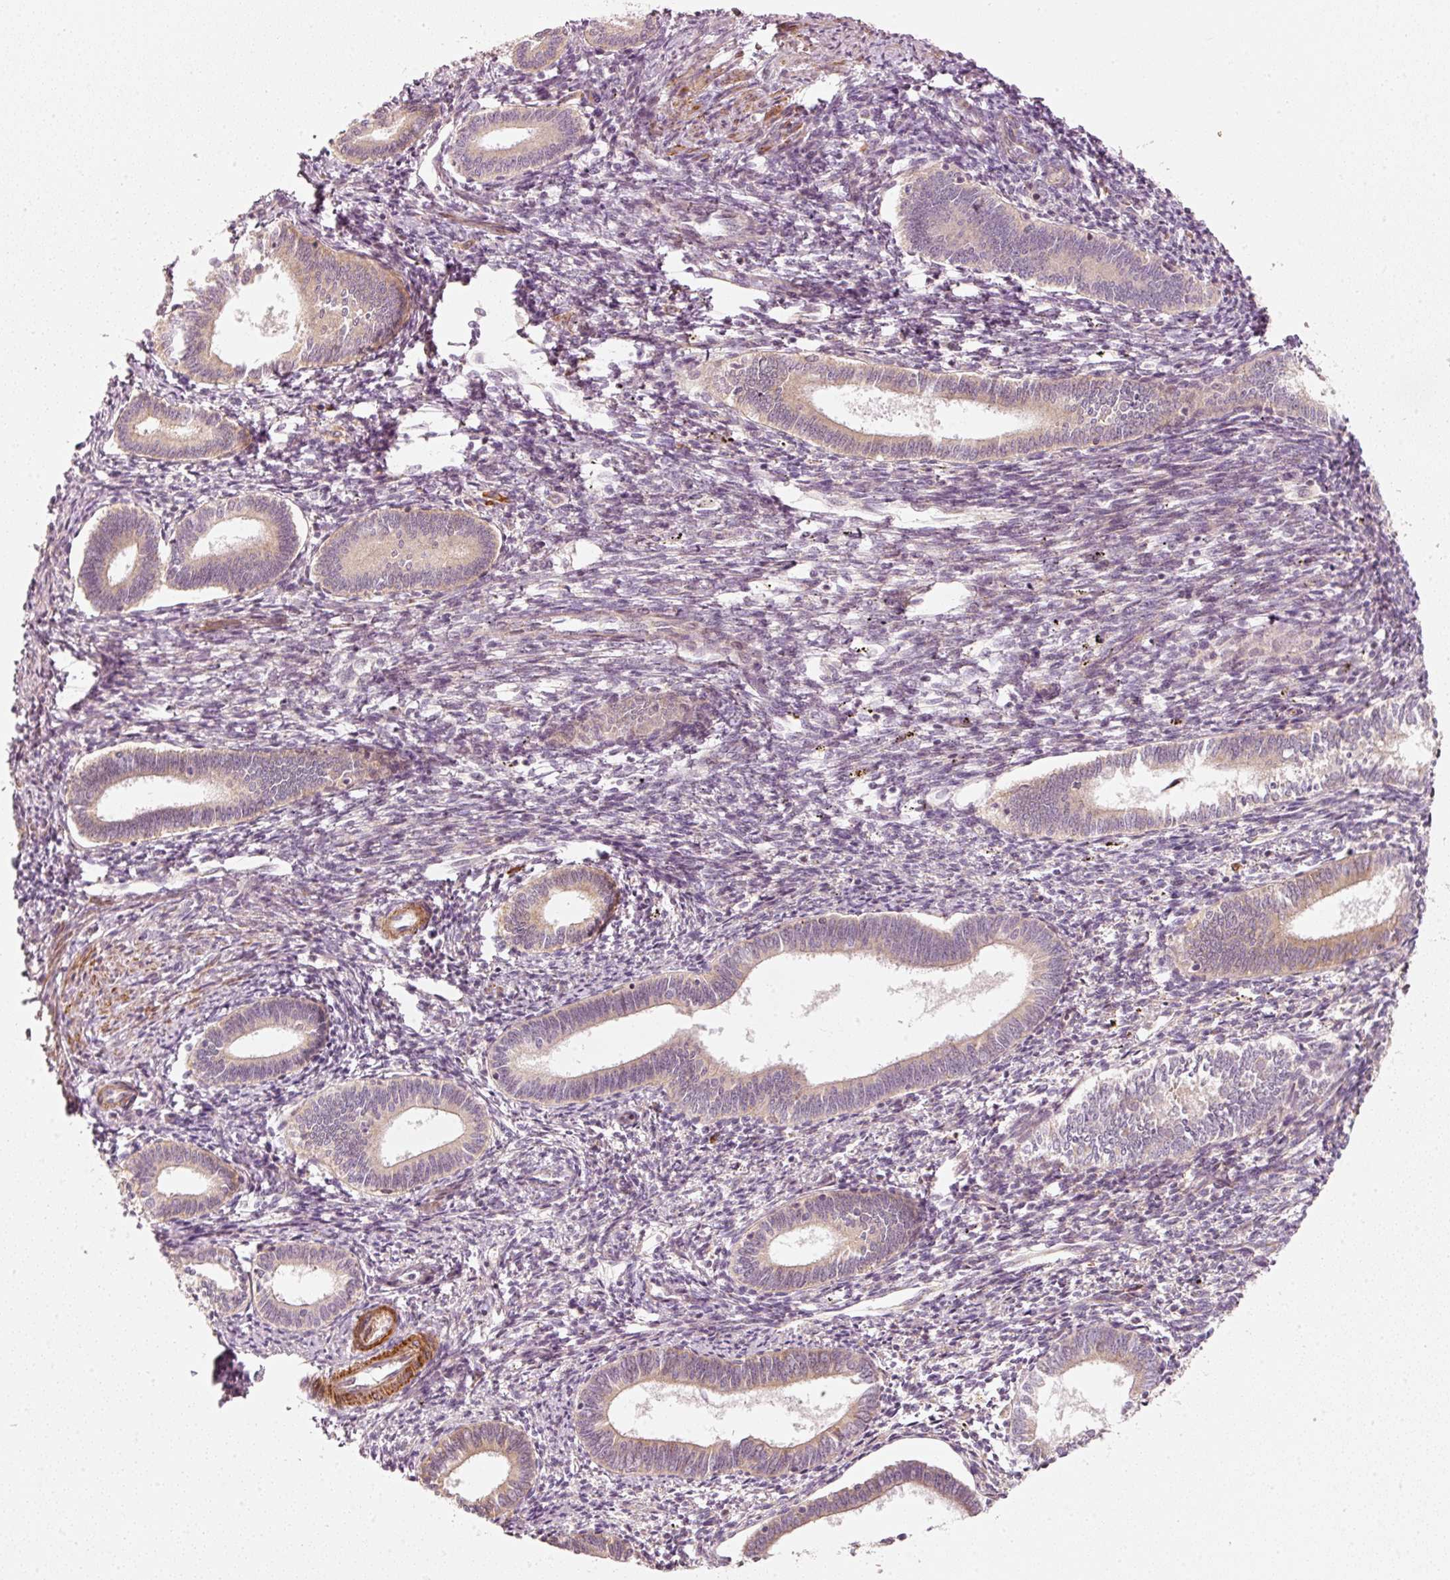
{"staining": {"intensity": "negative", "quantity": "none", "location": "none"}, "tissue": "endometrium", "cell_type": "Cells in endometrial stroma", "image_type": "normal", "snomed": [{"axis": "morphology", "description": "Normal tissue, NOS"}, {"axis": "topography", "description": "Endometrium"}], "caption": "High magnification brightfield microscopy of benign endometrium stained with DAB (brown) and counterstained with hematoxylin (blue): cells in endometrial stroma show no significant positivity. (DAB immunohistochemistry with hematoxylin counter stain).", "gene": "KCNQ1", "patient": {"sex": "female", "age": 41}}